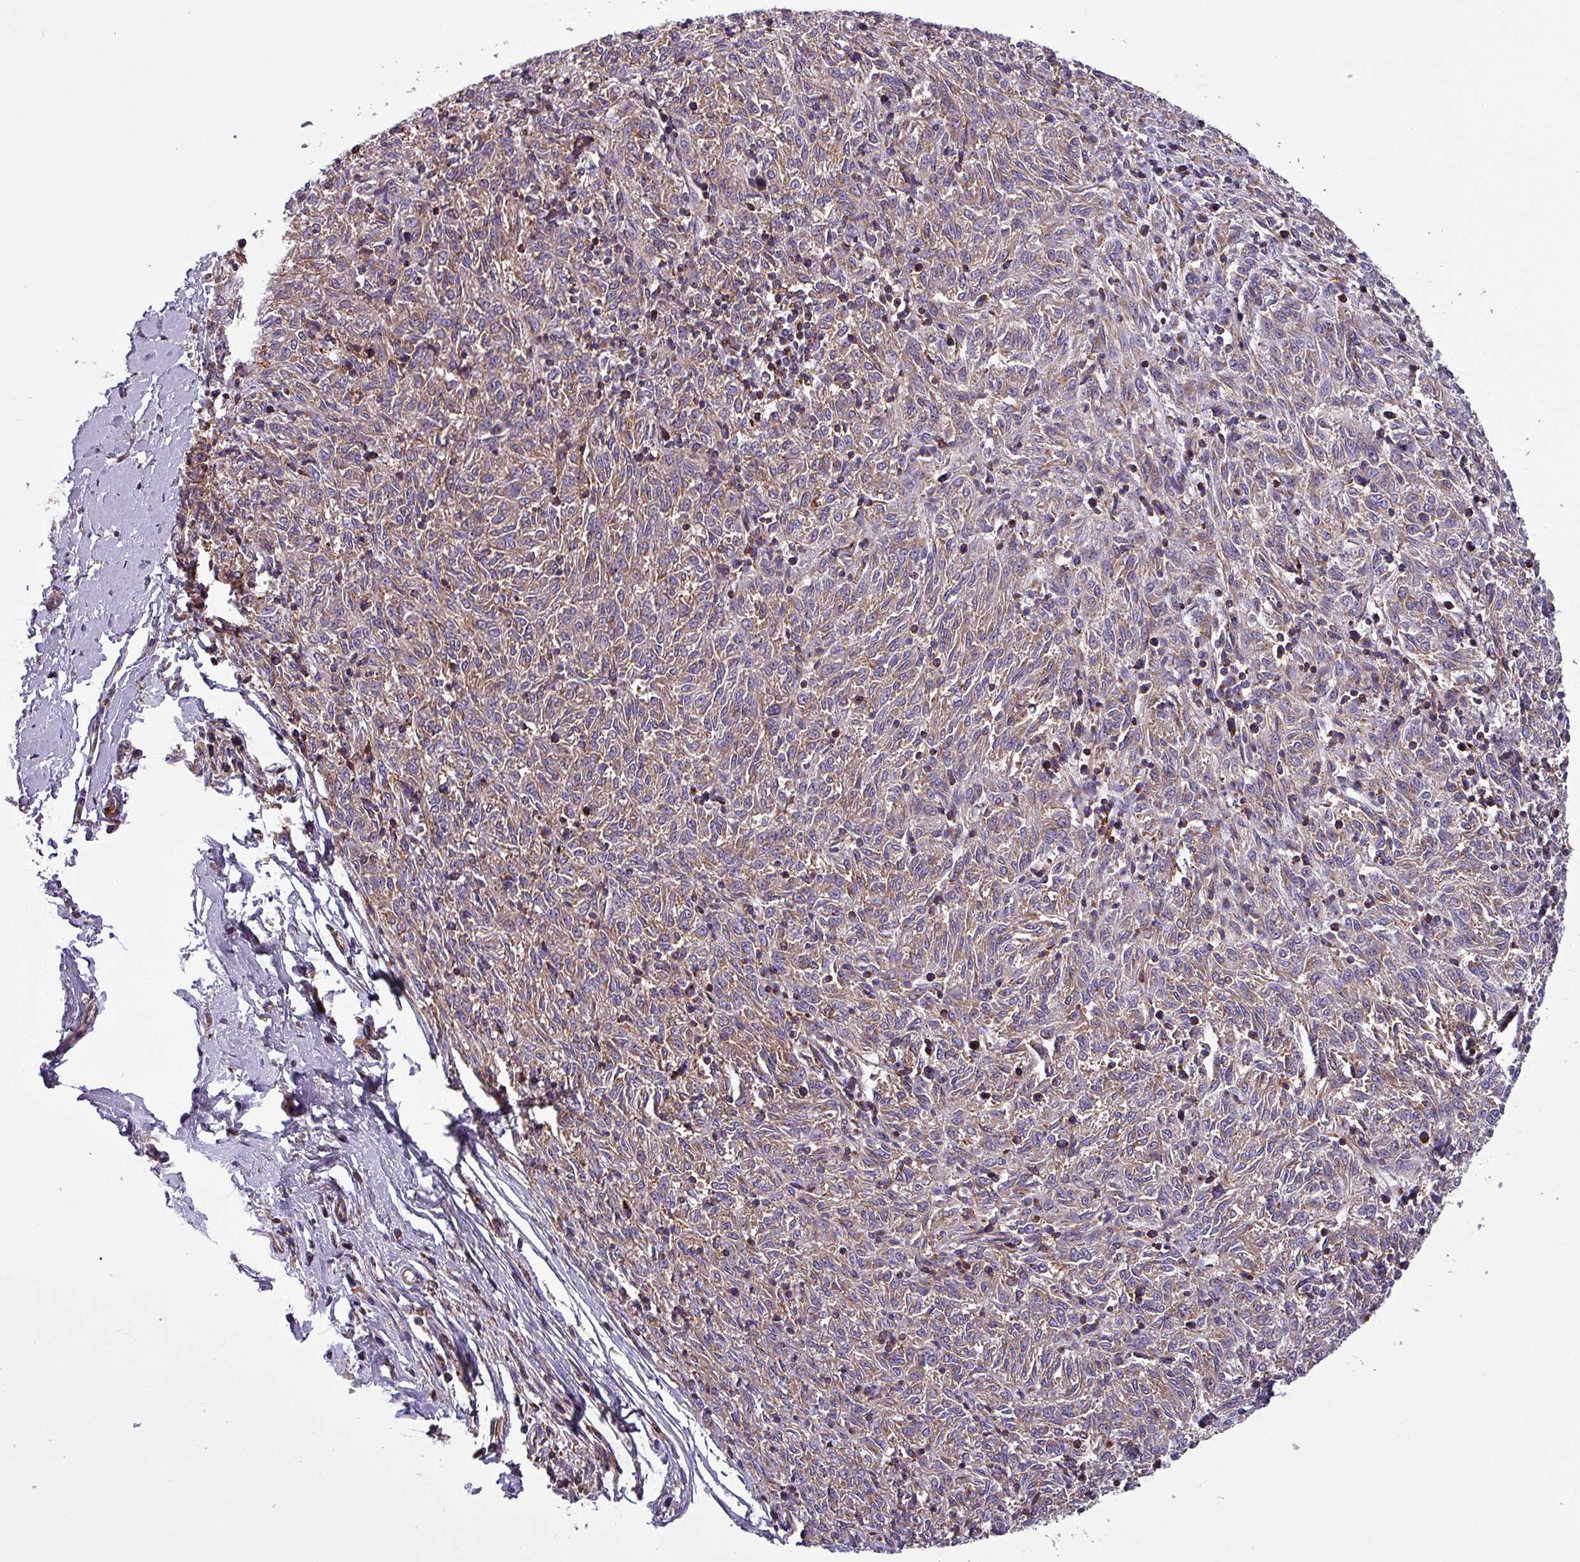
{"staining": {"intensity": "weak", "quantity": ">75%", "location": "cytoplasmic/membranous"}, "tissue": "melanoma", "cell_type": "Tumor cells", "image_type": "cancer", "snomed": [{"axis": "morphology", "description": "Malignant melanoma, NOS"}, {"axis": "topography", "description": "Skin"}], "caption": "The micrograph displays immunohistochemical staining of melanoma. There is weak cytoplasmic/membranous positivity is identified in about >75% of tumor cells.", "gene": "VAMP4", "patient": {"sex": "female", "age": 72}}